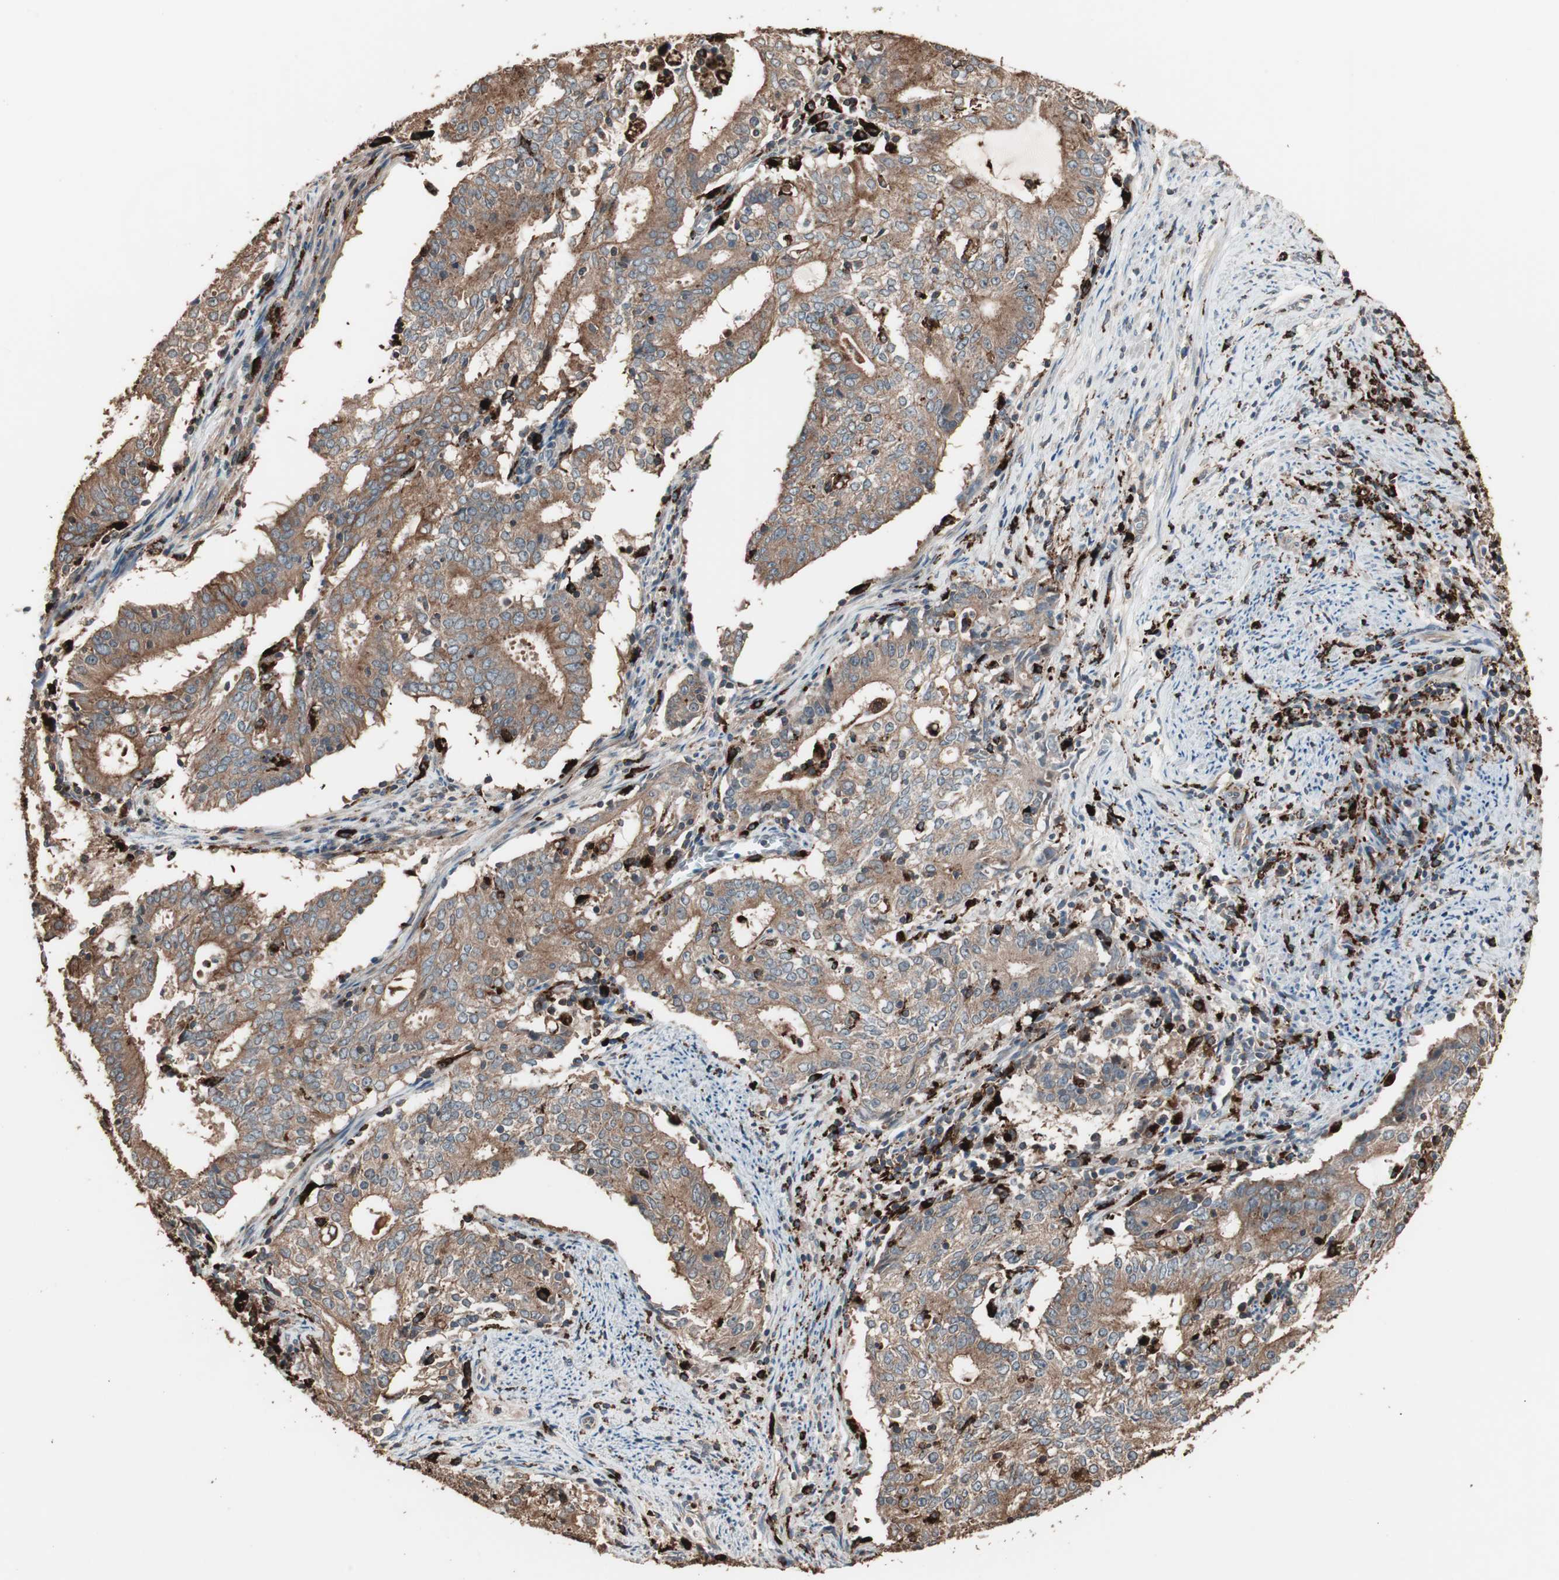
{"staining": {"intensity": "moderate", "quantity": ">75%", "location": "cytoplasmic/membranous"}, "tissue": "cervical cancer", "cell_type": "Tumor cells", "image_type": "cancer", "snomed": [{"axis": "morphology", "description": "Adenocarcinoma, NOS"}, {"axis": "topography", "description": "Cervix"}], "caption": "Immunohistochemistry (IHC) of human adenocarcinoma (cervical) reveals medium levels of moderate cytoplasmic/membranous staining in approximately >75% of tumor cells.", "gene": "CCT3", "patient": {"sex": "female", "age": 44}}